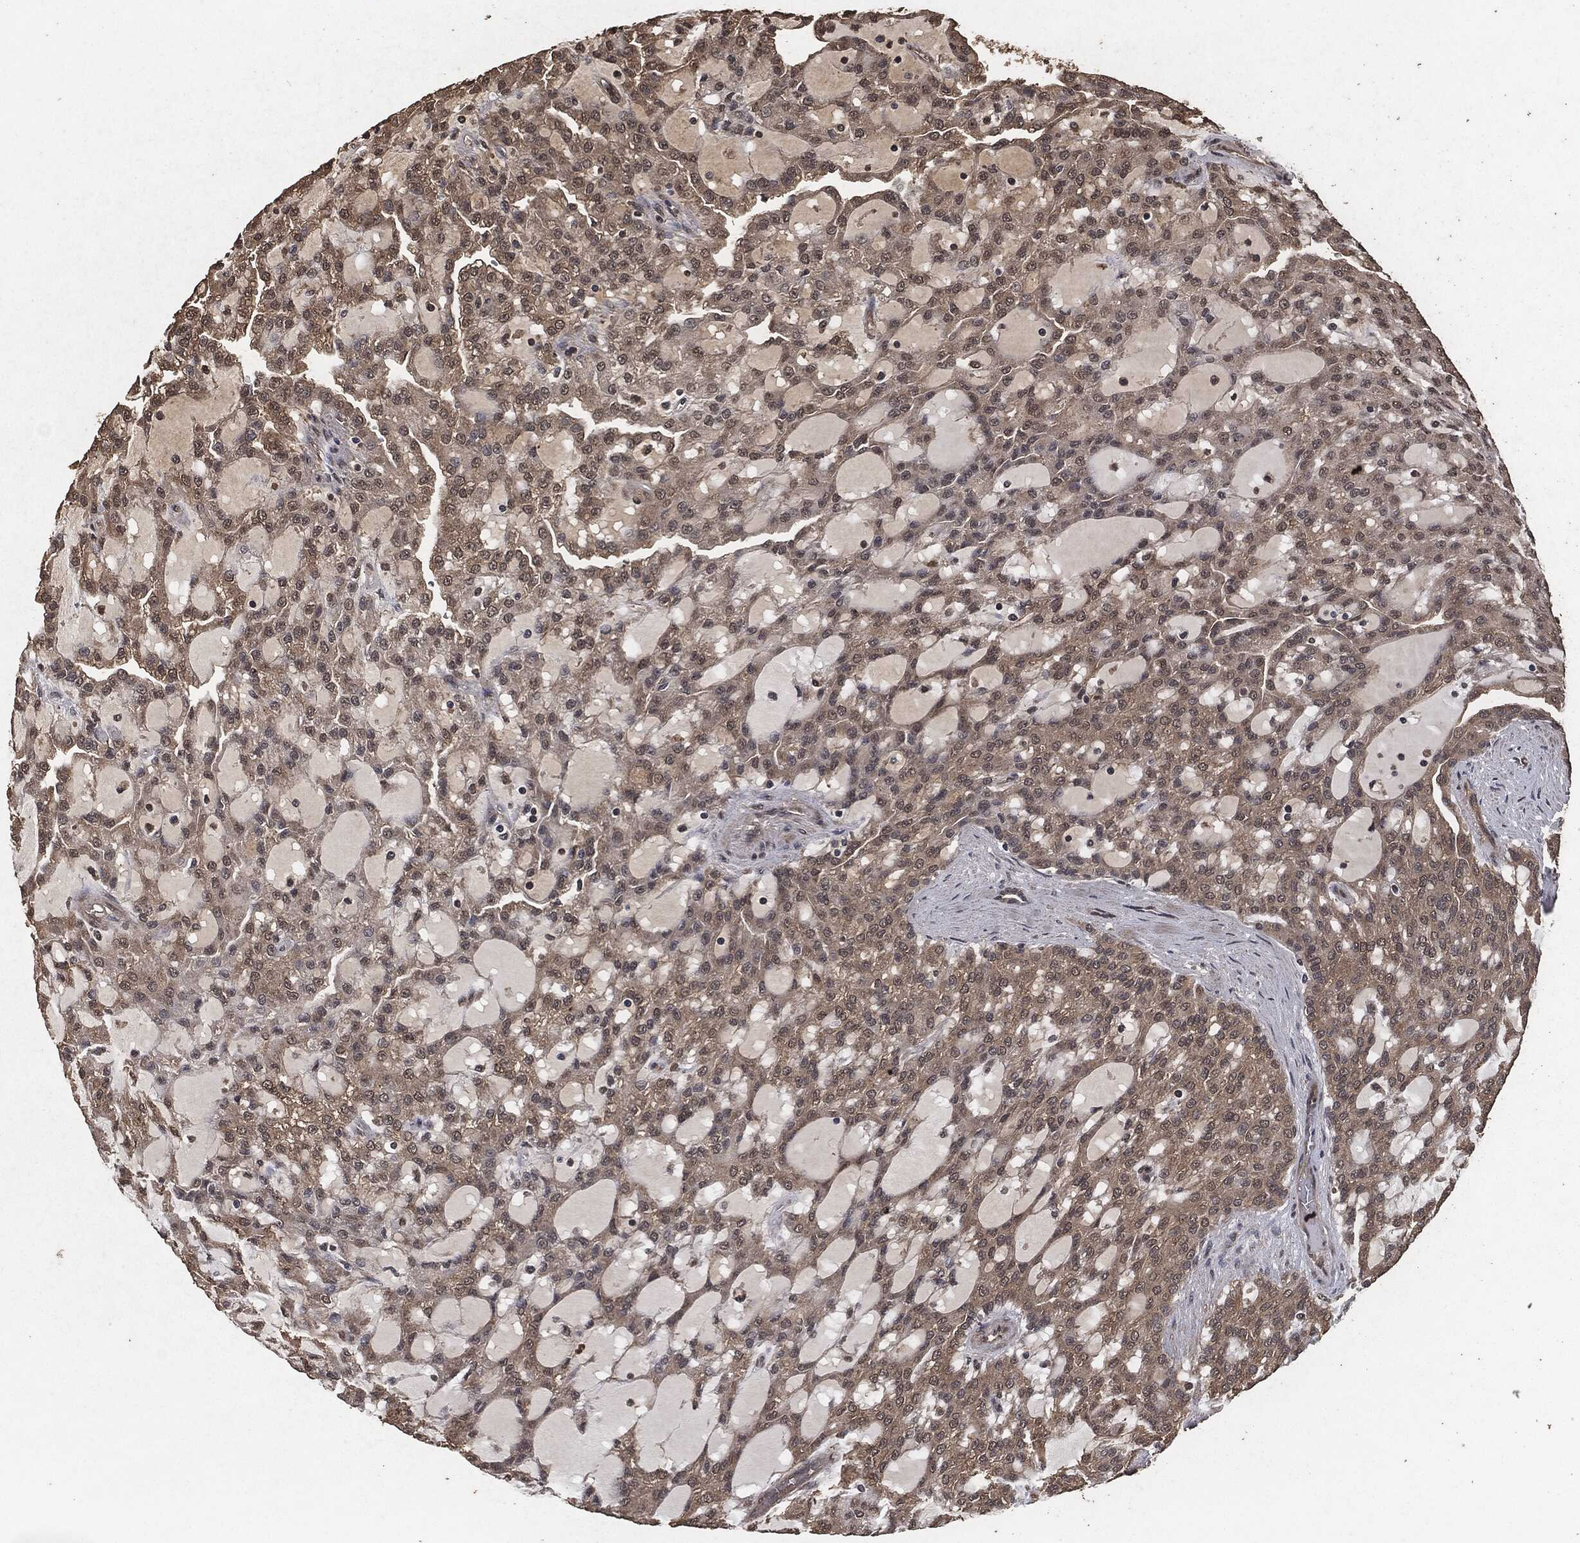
{"staining": {"intensity": "weak", "quantity": "25%-75%", "location": "cytoplasmic/membranous"}, "tissue": "renal cancer", "cell_type": "Tumor cells", "image_type": "cancer", "snomed": [{"axis": "morphology", "description": "Adenocarcinoma, NOS"}, {"axis": "topography", "description": "Kidney"}], "caption": "An immunohistochemistry (IHC) photomicrograph of neoplastic tissue is shown. Protein staining in brown labels weak cytoplasmic/membranous positivity in renal cancer (adenocarcinoma) within tumor cells. (DAB (3,3'-diaminobenzidine) IHC with brightfield microscopy, high magnification).", "gene": "AKT1S1", "patient": {"sex": "male", "age": 63}}